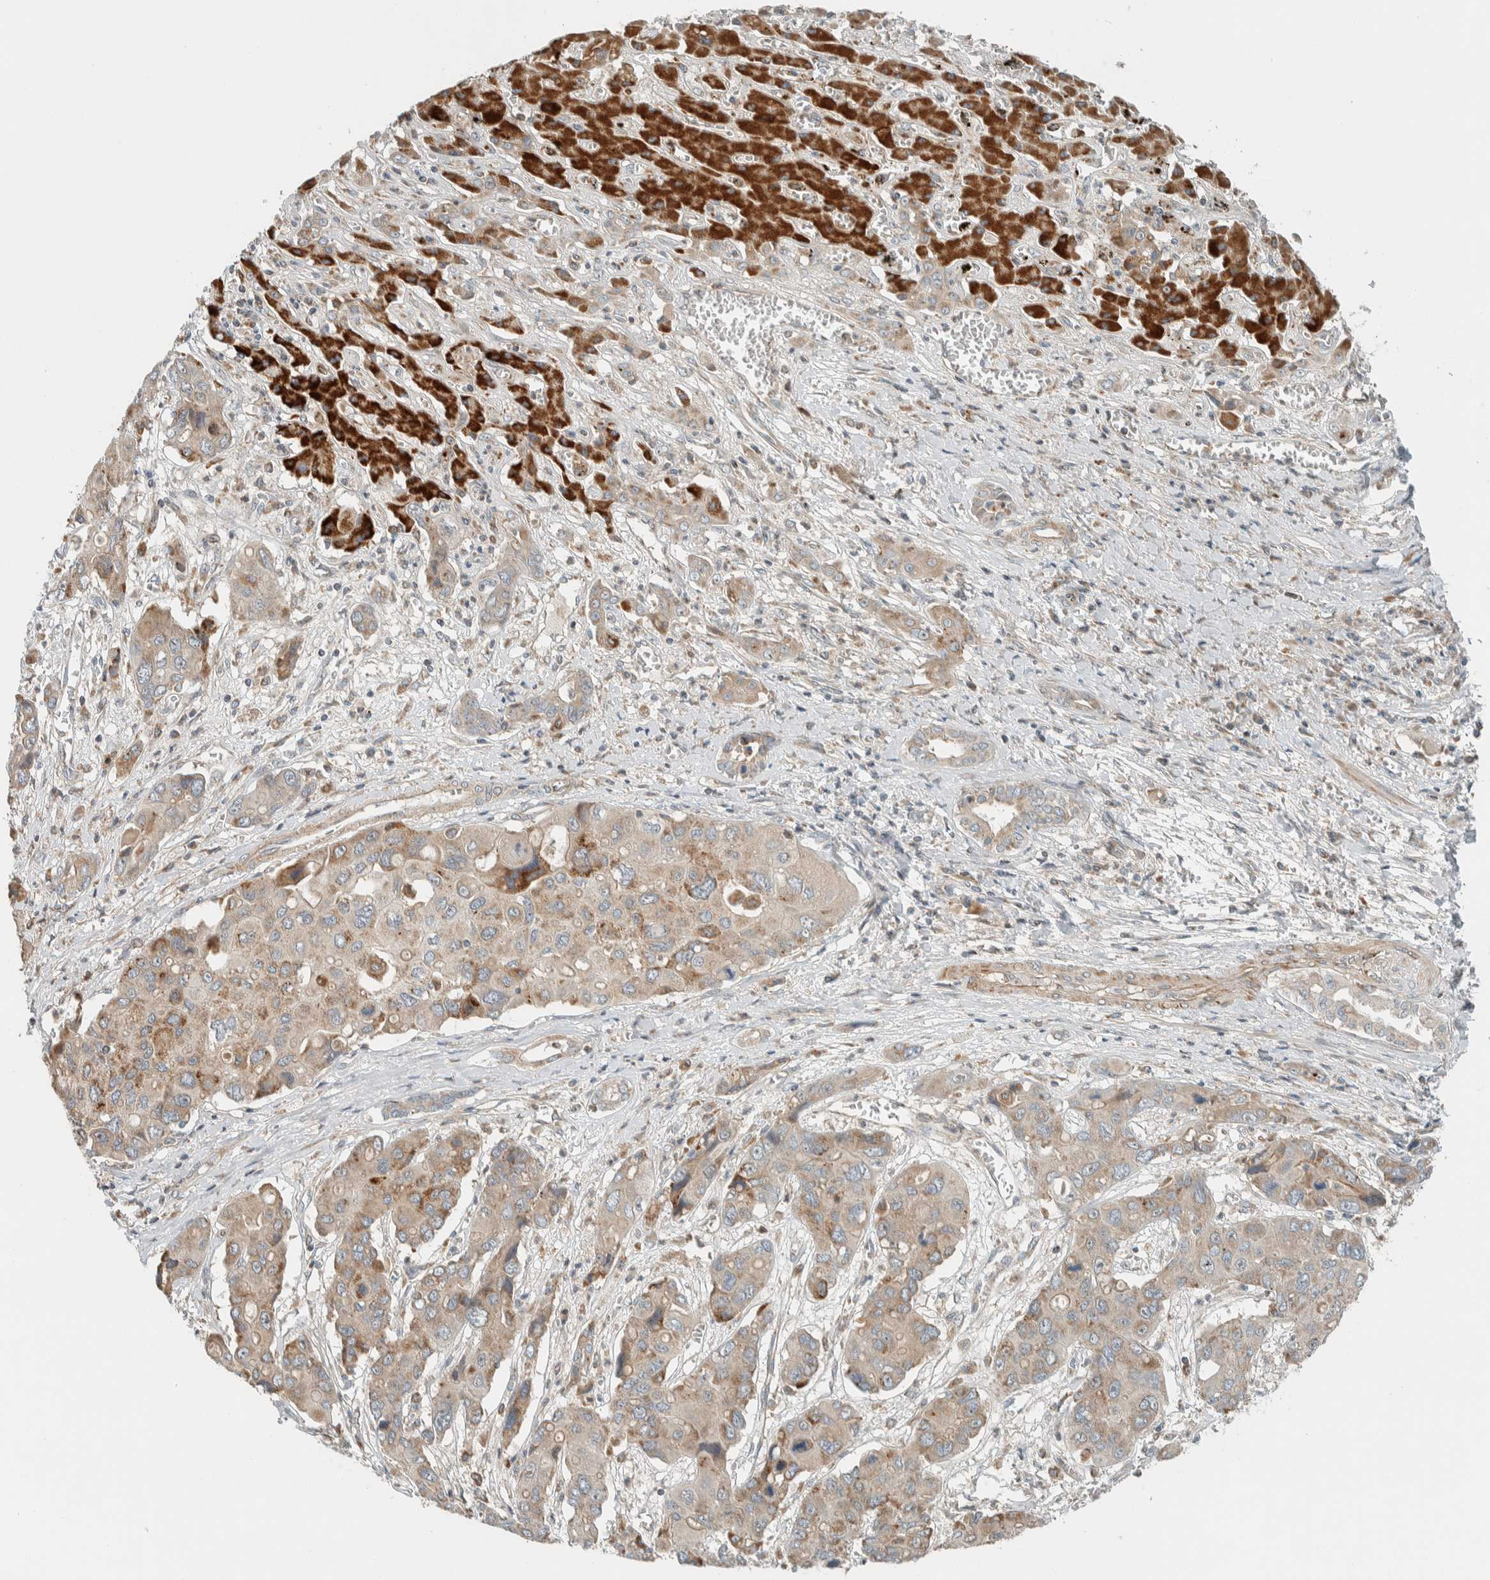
{"staining": {"intensity": "weak", "quantity": ">75%", "location": "cytoplasmic/membranous"}, "tissue": "liver cancer", "cell_type": "Tumor cells", "image_type": "cancer", "snomed": [{"axis": "morphology", "description": "Cholangiocarcinoma"}, {"axis": "topography", "description": "Liver"}], "caption": "Liver cancer stained with IHC displays weak cytoplasmic/membranous expression in approximately >75% of tumor cells.", "gene": "SLFN12L", "patient": {"sex": "male", "age": 67}}